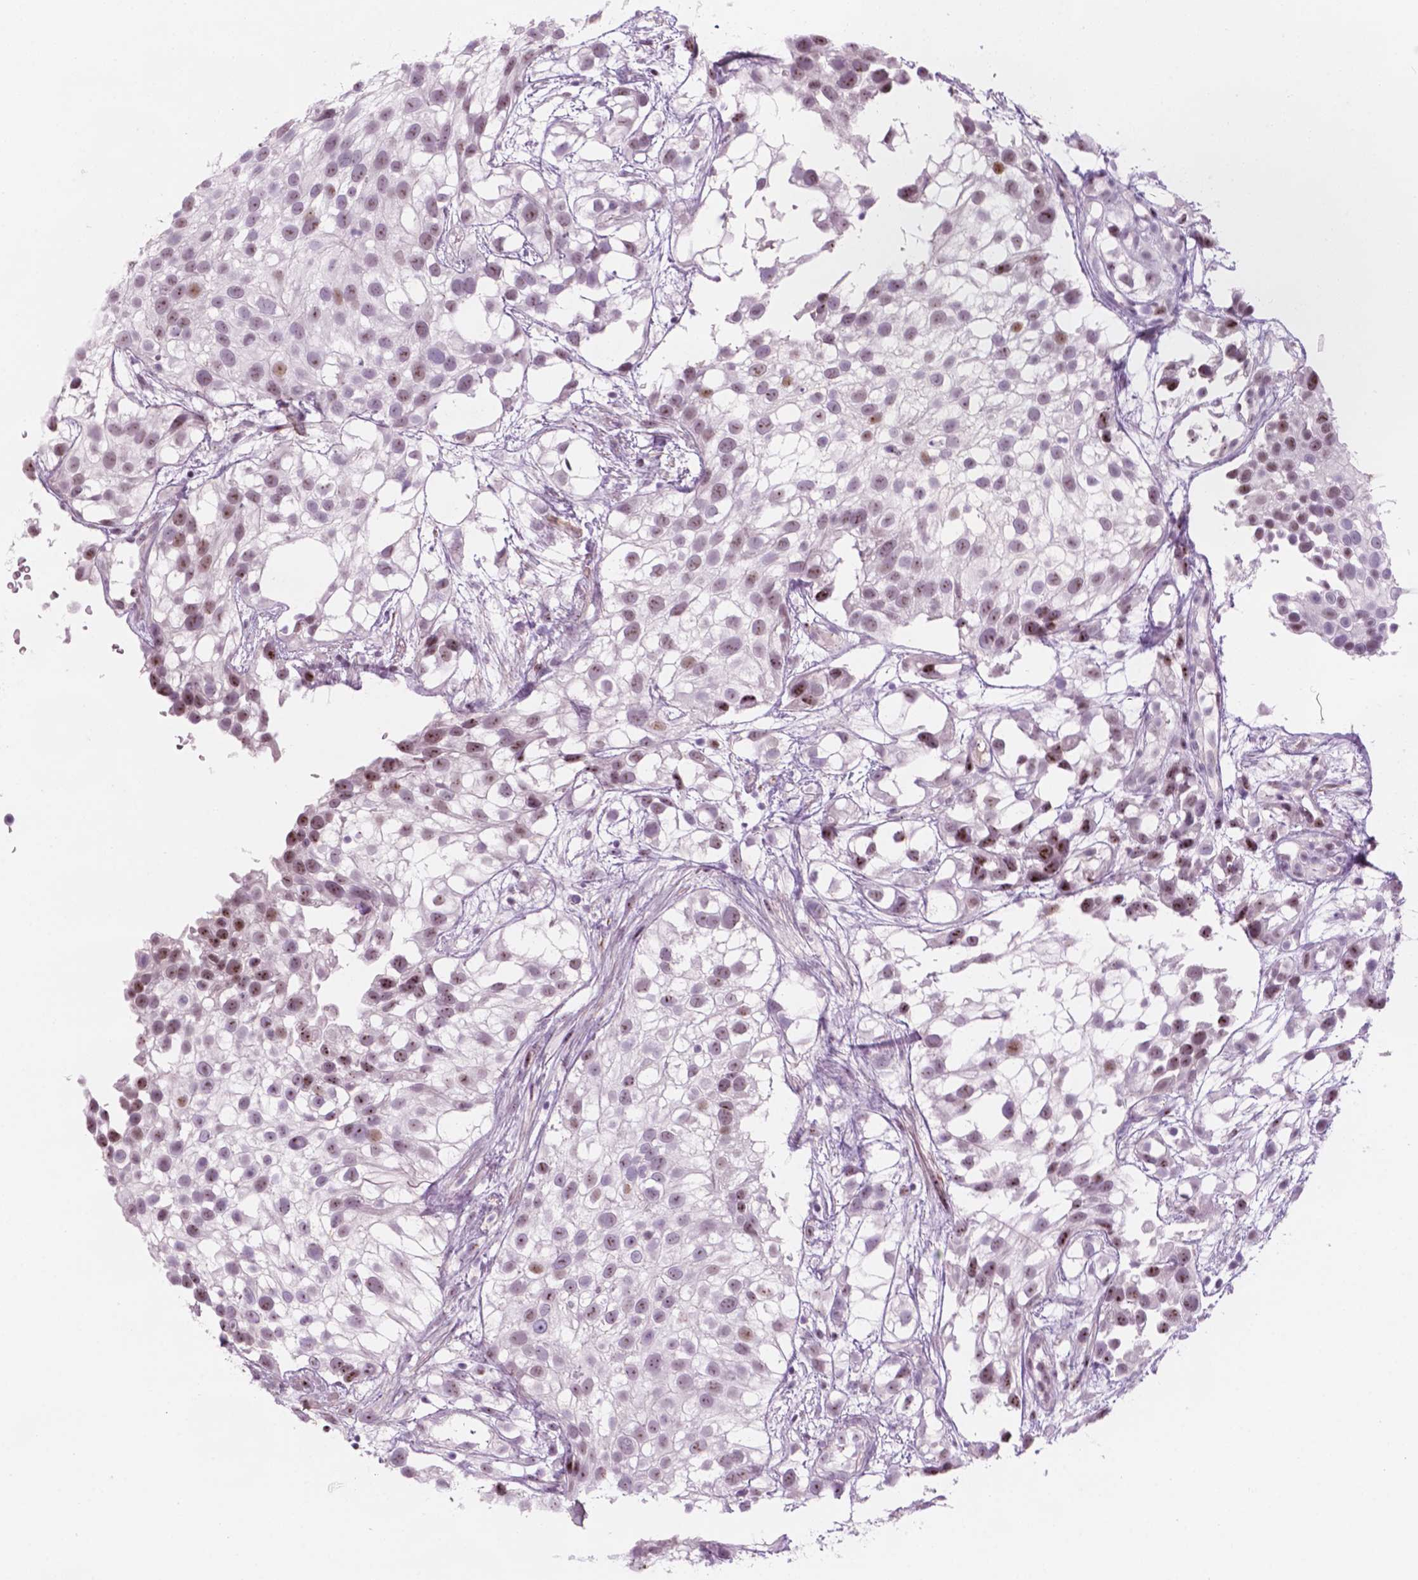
{"staining": {"intensity": "moderate", "quantity": "25%-75%", "location": "nuclear"}, "tissue": "urothelial cancer", "cell_type": "Tumor cells", "image_type": "cancer", "snomed": [{"axis": "morphology", "description": "Urothelial carcinoma, High grade"}, {"axis": "topography", "description": "Urinary bladder"}], "caption": "Human urothelial cancer stained with a protein marker demonstrates moderate staining in tumor cells.", "gene": "ZNF853", "patient": {"sex": "male", "age": 56}}